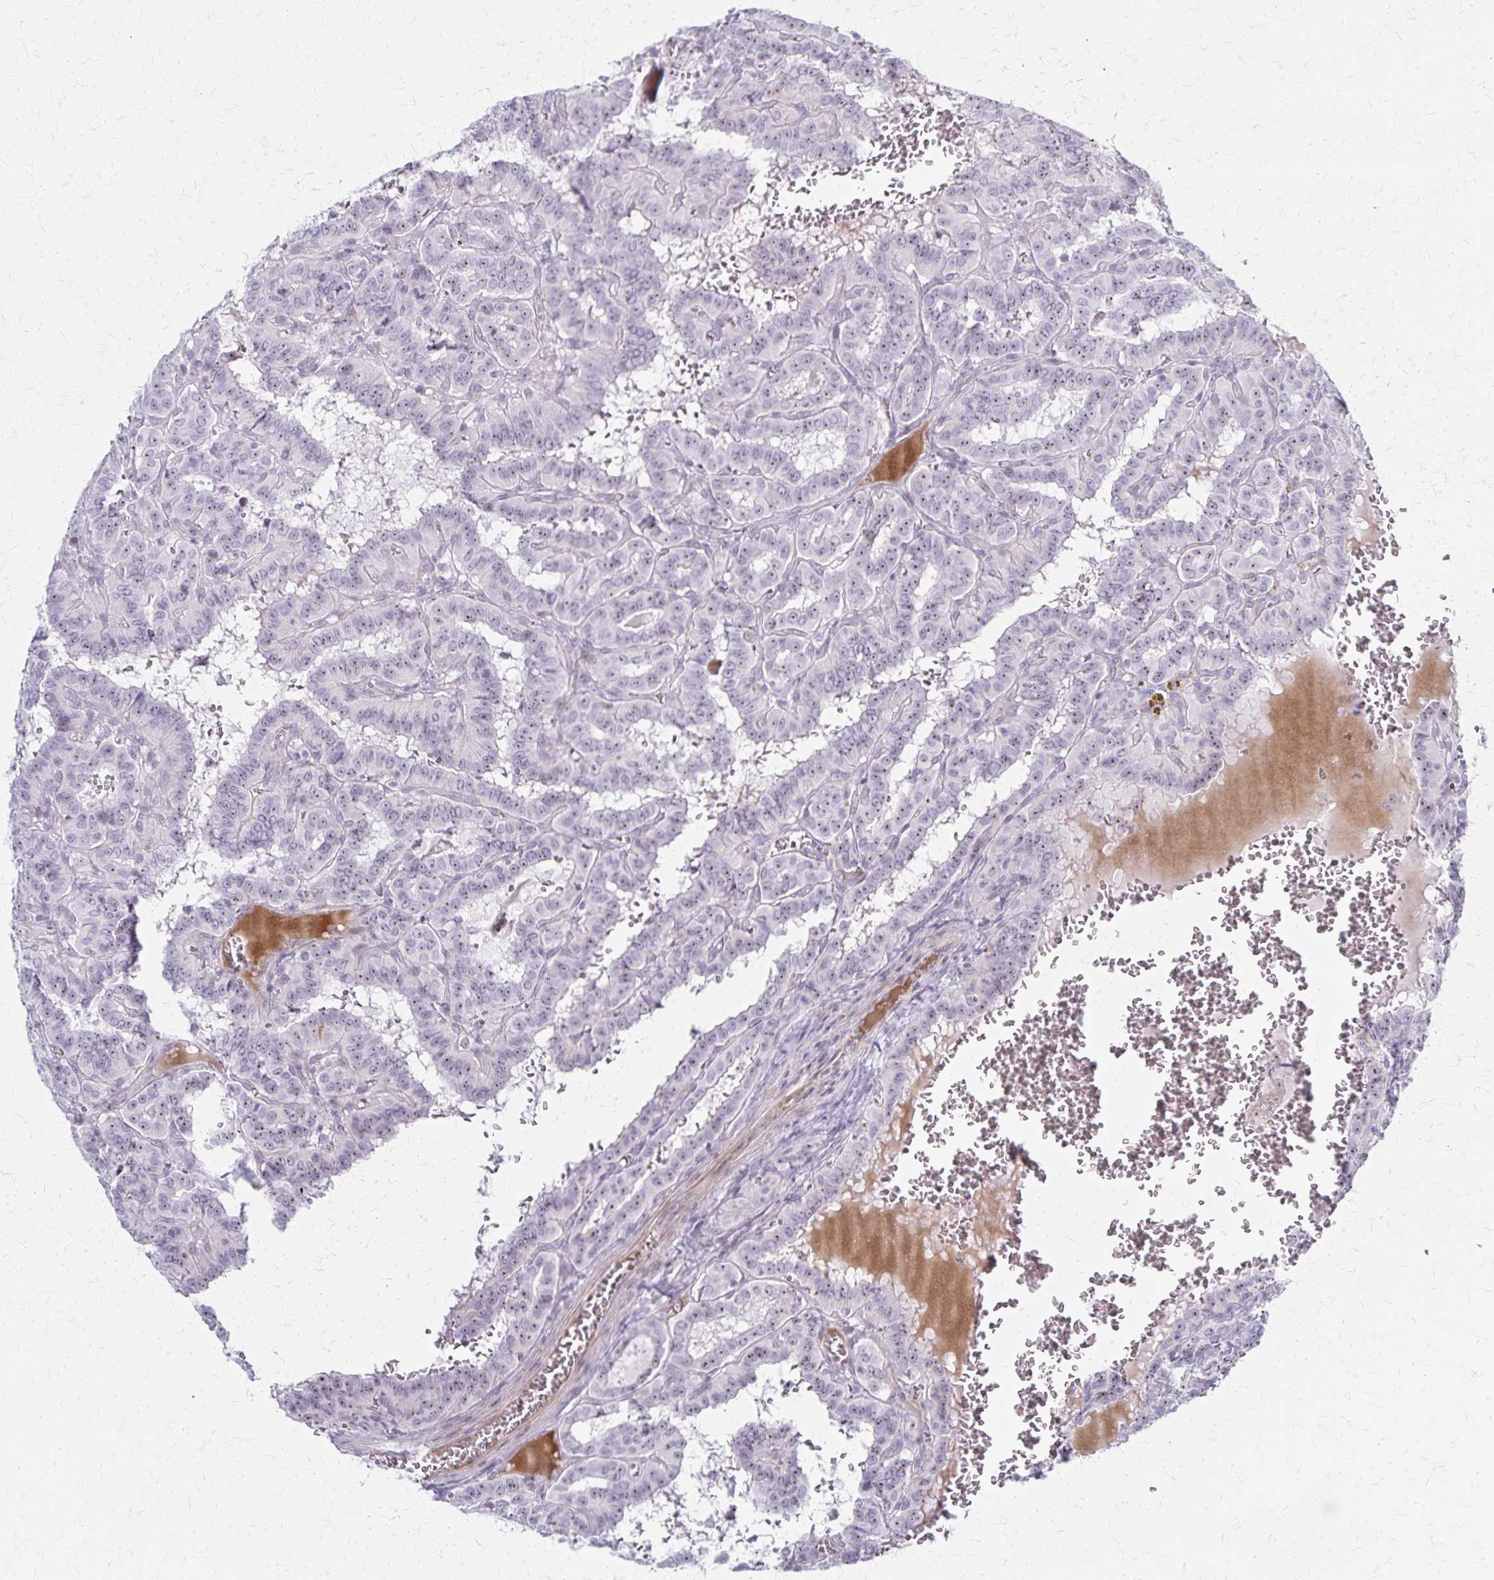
{"staining": {"intensity": "weak", "quantity": "25%-75%", "location": "nuclear"}, "tissue": "thyroid cancer", "cell_type": "Tumor cells", "image_type": "cancer", "snomed": [{"axis": "morphology", "description": "Papillary adenocarcinoma, NOS"}, {"axis": "topography", "description": "Thyroid gland"}], "caption": "Protein staining exhibits weak nuclear positivity in approximately 25%-75% of tumor cells in thyroid cancer.", "gene": "DLK2", "patient": {"sex": "female", "age": 21}}